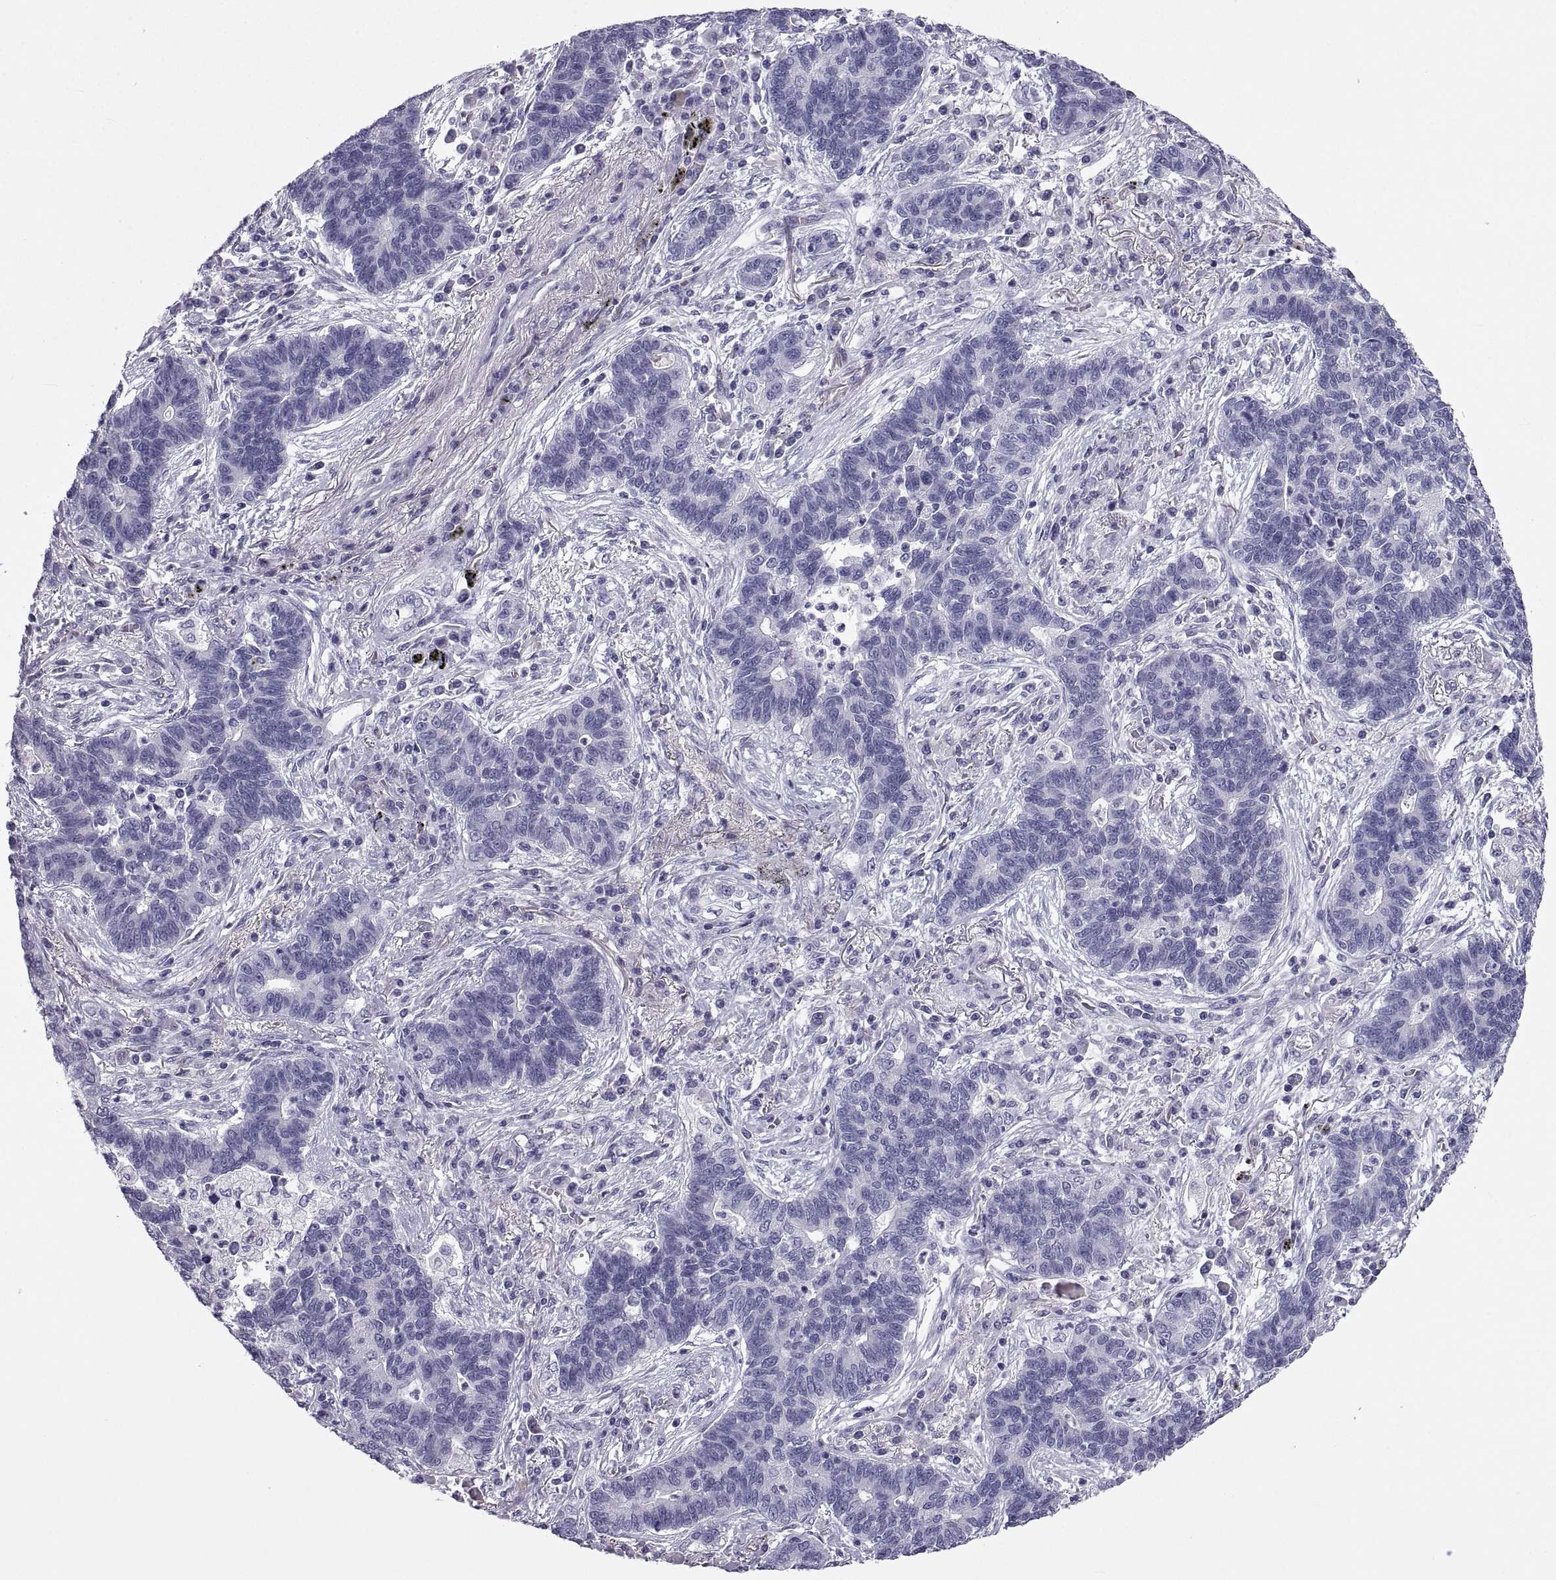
{"staining": {"intensity": "negative", "quantity": "none", "location": "none"}, "tissue": "lung cancer", "cell_type": "Tumor cells", "image_type": "cancer", "snomed": [{"axis": "morphology", "description": "Adenocarcinoma, NOS"}, {"axis": "topography", "description": "Lung"}], "caption": "Immunohistochemistry (IHC) micrograph of neoplastic tissue: adenocarcinoma (lung) stained with DAB exhibits no significant protein staining in tumor cells.", "gene": "PCSK1N", "patient": {"sex": "female", "age": 57}}